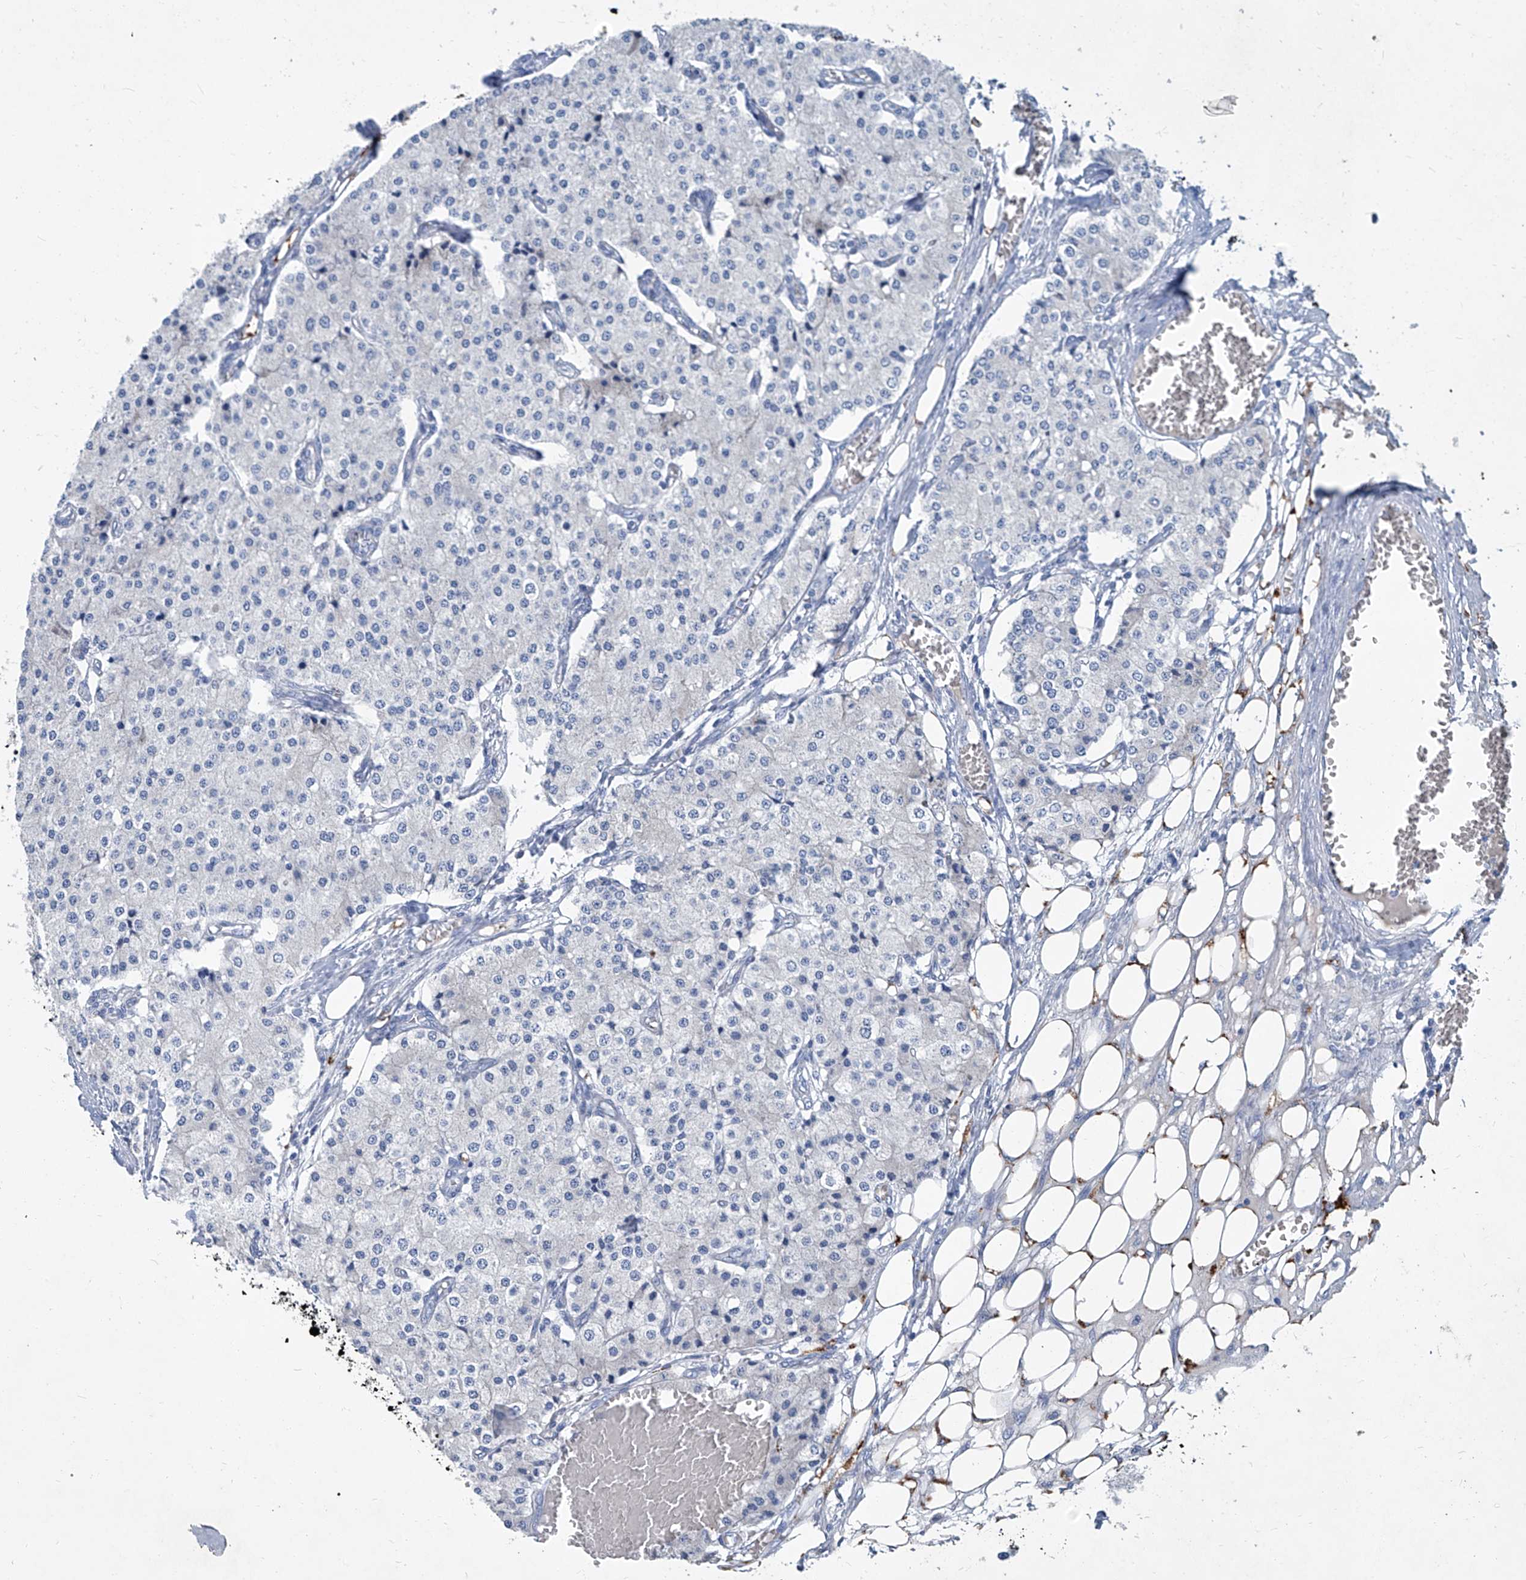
{"staining": {"intensity": "negative", "quantity": "none", "location": "none"}, "tissue": "carcinoid", "cell_type": "Tumor cells", "image_type": "cancer", "snomed": [{"axis": "morphology", "description": "Carcinoid, malignant, NOS"}, {"axis": "topography", "description": "Colon"}], "caption": "Tumor cells are negative for brown protein staining in carcinoid.", "gene": "MTARC1", "patient": {"sex": "female", "age": 52}}